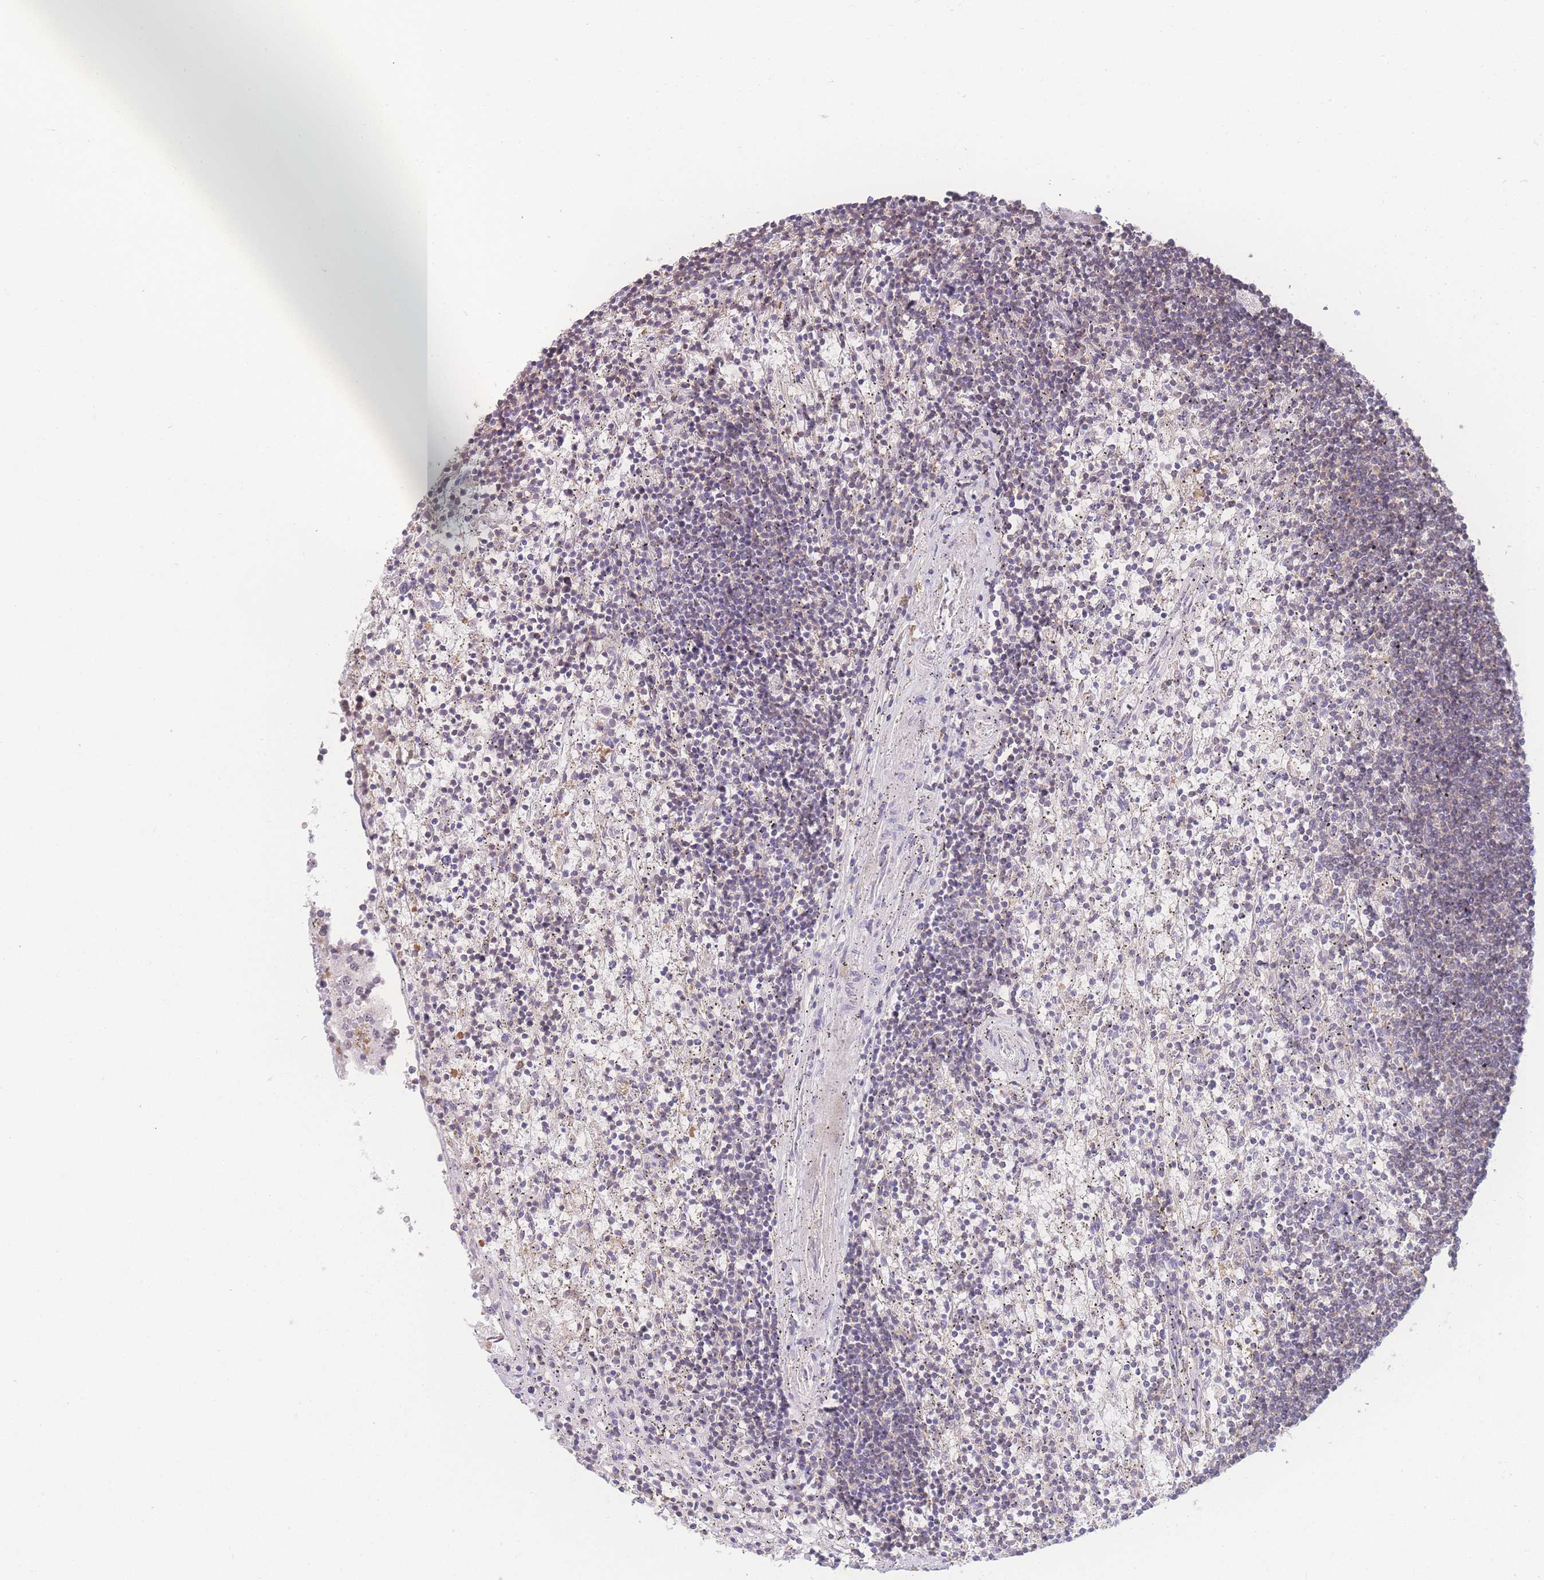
{"staining": {"intensity": "negative", "quantity": "none", "location": "none"}, "tissue": "lymphoma", "cell_type": "Tumor cells", "image_type": "cancer", "snomed": [{"axis": "morphology", "description": "Malignant lymphoma, non-Hodgkin's type, Low grade"}, {"axis": "topography", "description": "Spleen"}], "caption": "High power microscopy image of an immunohistochemistry (IHC) photomicrograph of lymphoma, revealing no significant expression in tumor cells. (Brightfield microscopy of DAB immunohistochemistry at high magnification).", "gene": "GIPR", "patient": {"sex": "male", "age": 76}}